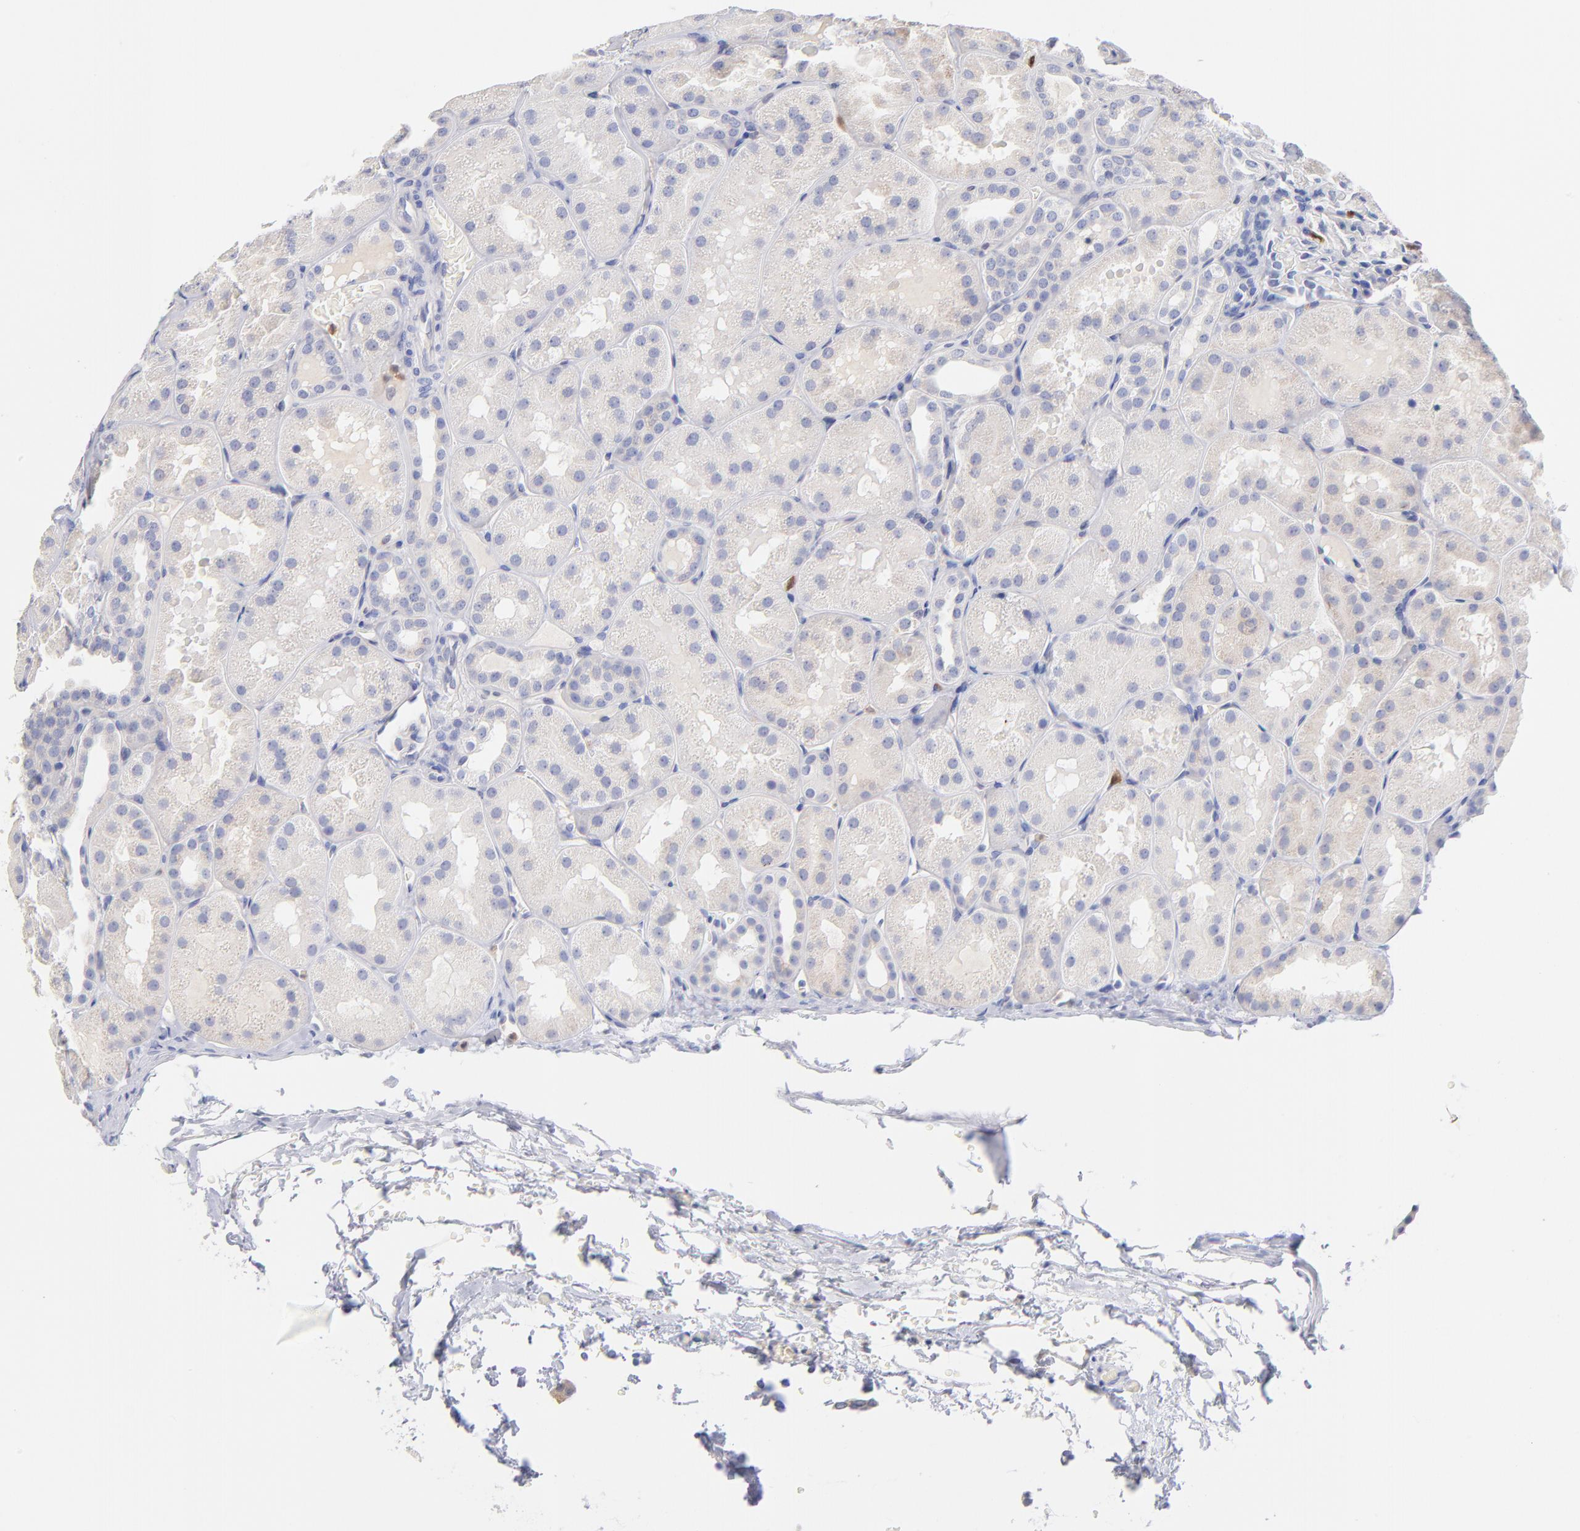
{"staining": {"intensity": "weak", "quantity": "<25%", "location": "cytoplasmic/membranous"}, "tissue": "kidney", "cell_type": "Cells in glomeruli", "image_type": "normal", "snomed": [{"axis": "morphology", "description": "Normal tissue, NOS"}, {"axis": "topography", "description": "Kidney"}], "caption": "Immunohistochemical staining of normal human kidney displays no significant expression in cells in glomeruli. The staining is performed using DAB brown chromogen with nuclei counter-stained in using hematoxylin.", "gene": "BID", "patient": {"sex": "male", "age": 28}}